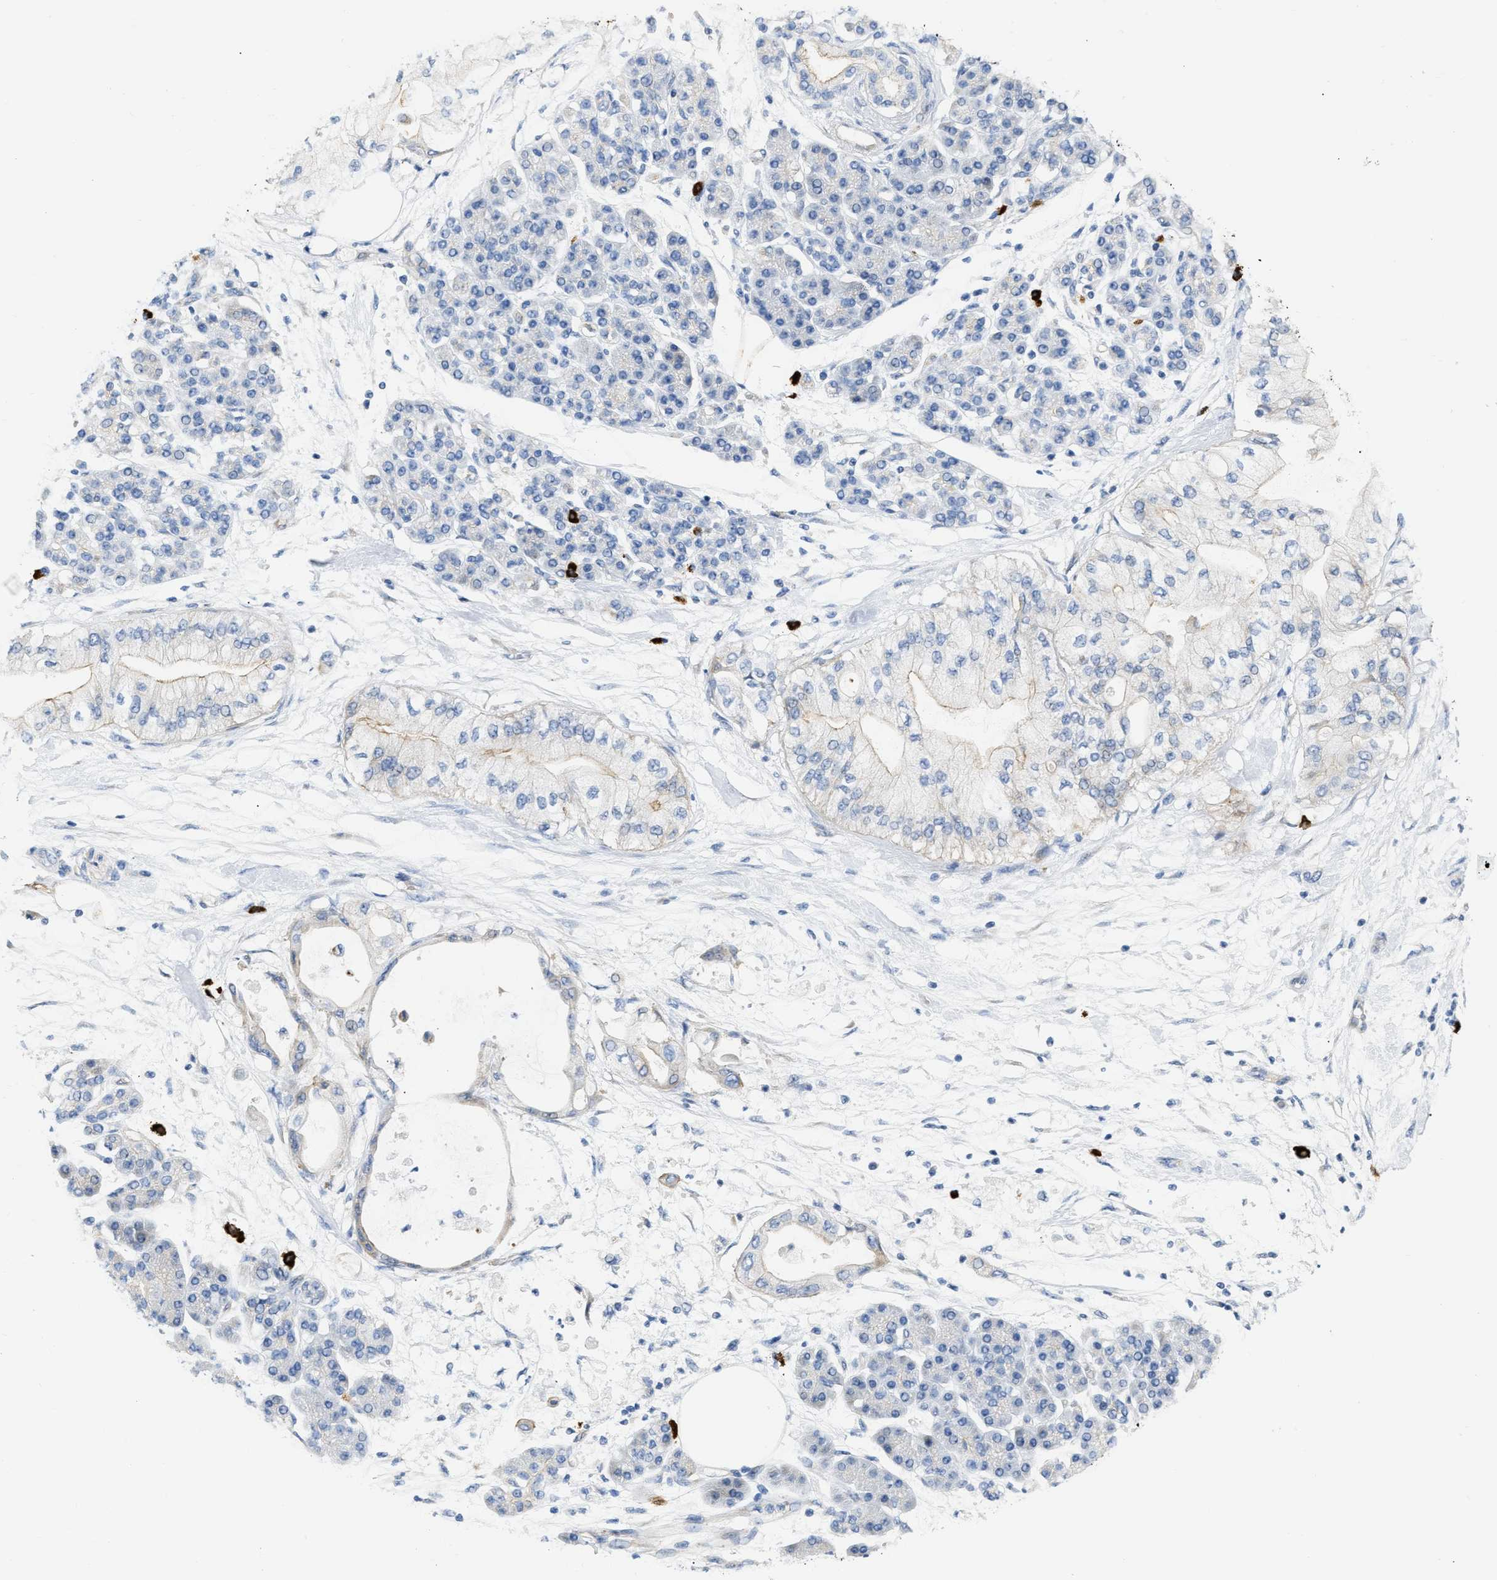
{"staining": {"intensity": "negative", "quantity": "none", "location": "none"}, "tissue": "pancreatic cancer", "cell_type": "Tumor cells", "image_type": "cancer", "snomed": [{"axis": "morphology", "description": "Adenocarcinoma, NOS"}, {"axis": "morphology", "description": "Adenocarcinoma, metastatic, NOS"}, {"axis": "topography", "description": "Lymph node"}, {"axis": "topography", "description": "Pancreas"}, {"axis": "topography", "description": "Duodenum"}], "caption": "IHC histopathology image of human pancreatic cancer (metastatic adenocarcinoma) stained for a protein (brown), which demonstrates no staining in tumor cells.", "gene": "FHL1", "patient": {"sex": "female", "age": 64}}